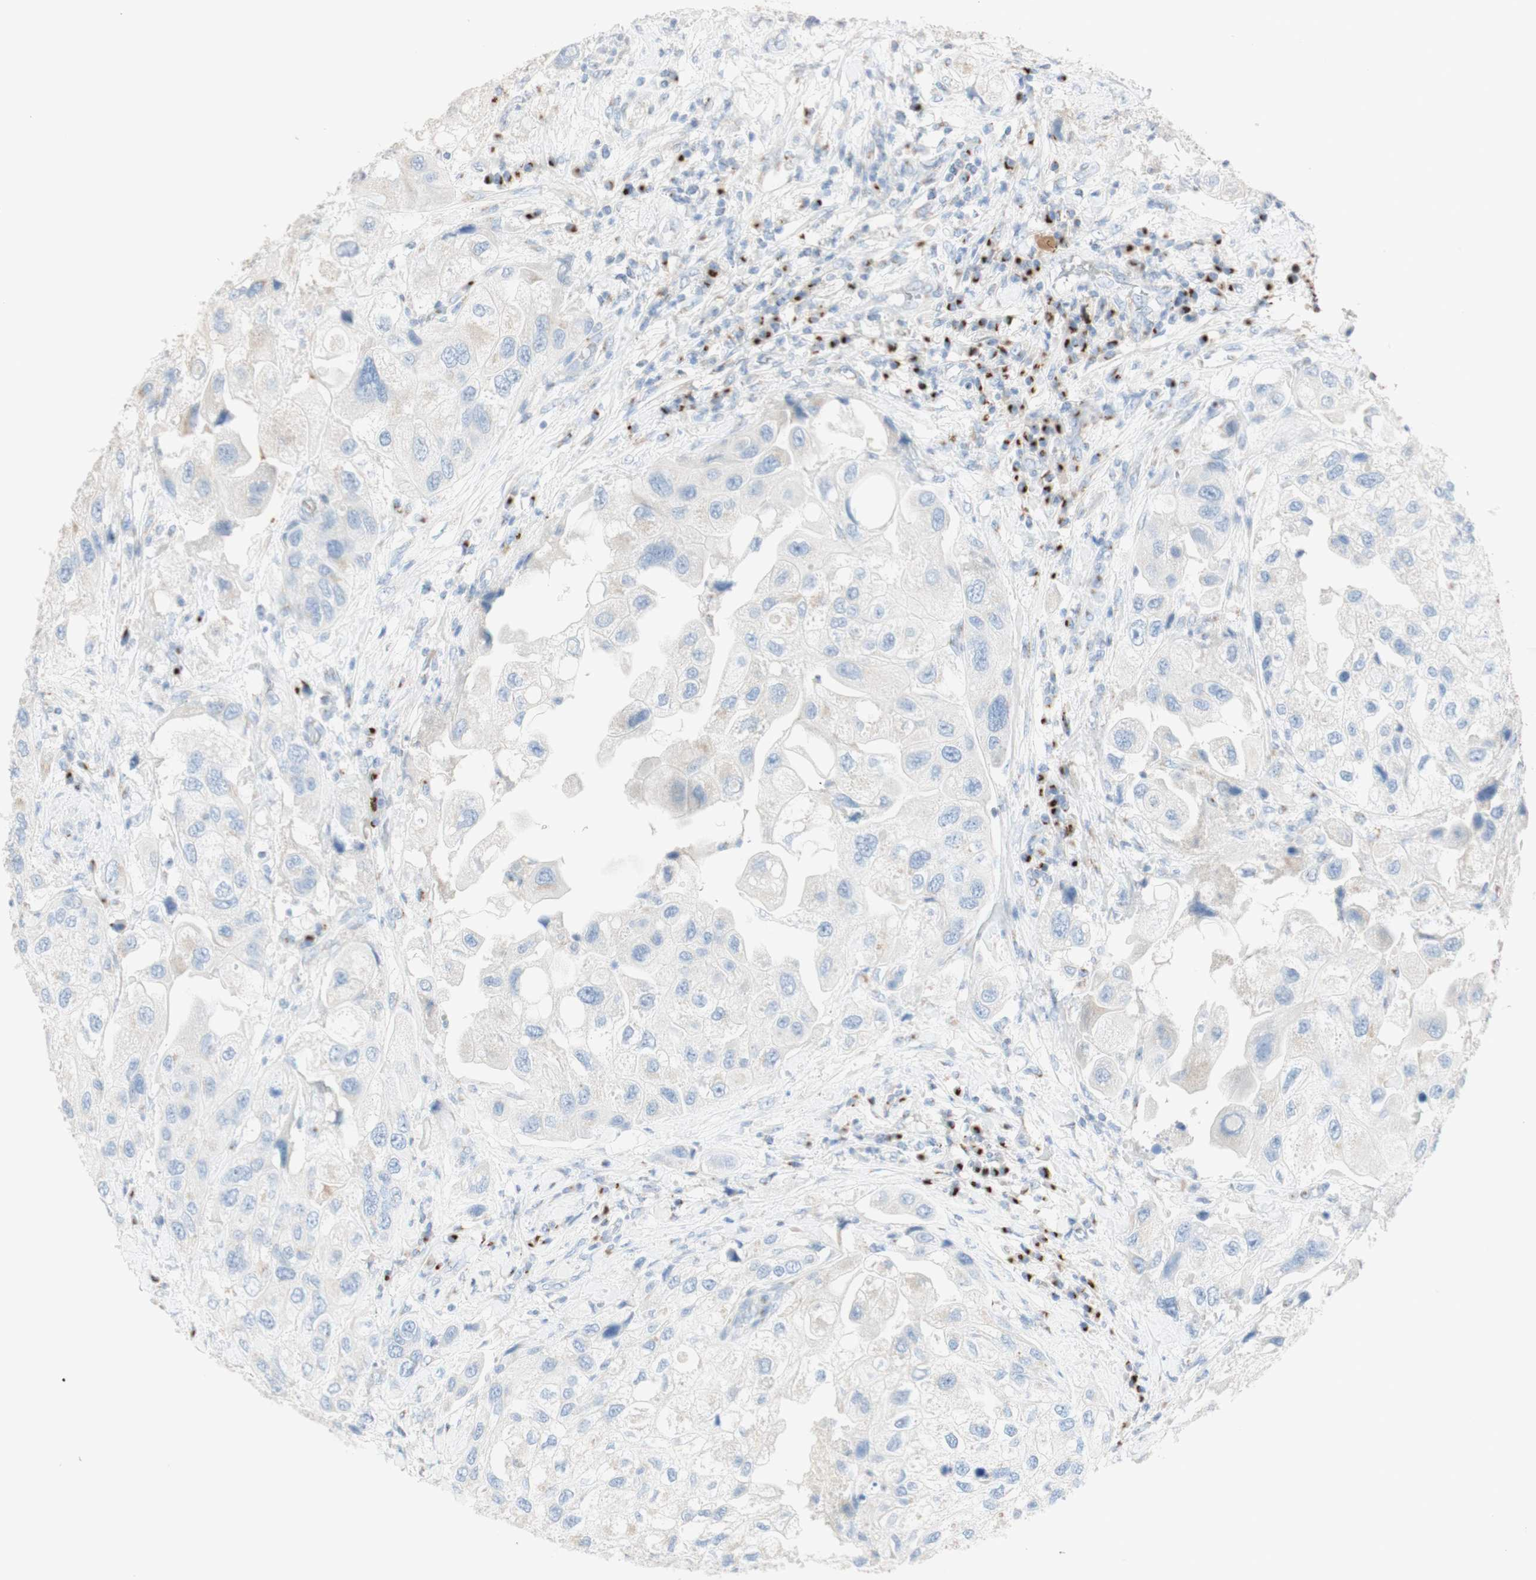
{"staining": {"intensity": "weak", "quantity": "<25%", "location": "cytoplasmic/membranous"}, "tissue": "urothelial cancer", "cell_type": "Tumor cells", "image_type": "cancer", "snomed": [{"axis": "morphology", "description": "Urothelial carcinoma, High grade"}, {"axis": "topography", "description": "Urinary bladder"}], "caption": "DAB immunohistochemical staining of human high-grade urothelial carcinoma shows no significant expression in tumor cells. (DAB immunohistochemistry, high magnification).", "gene": "MANEA", "patient": {"sex": "female", "age": 64}}